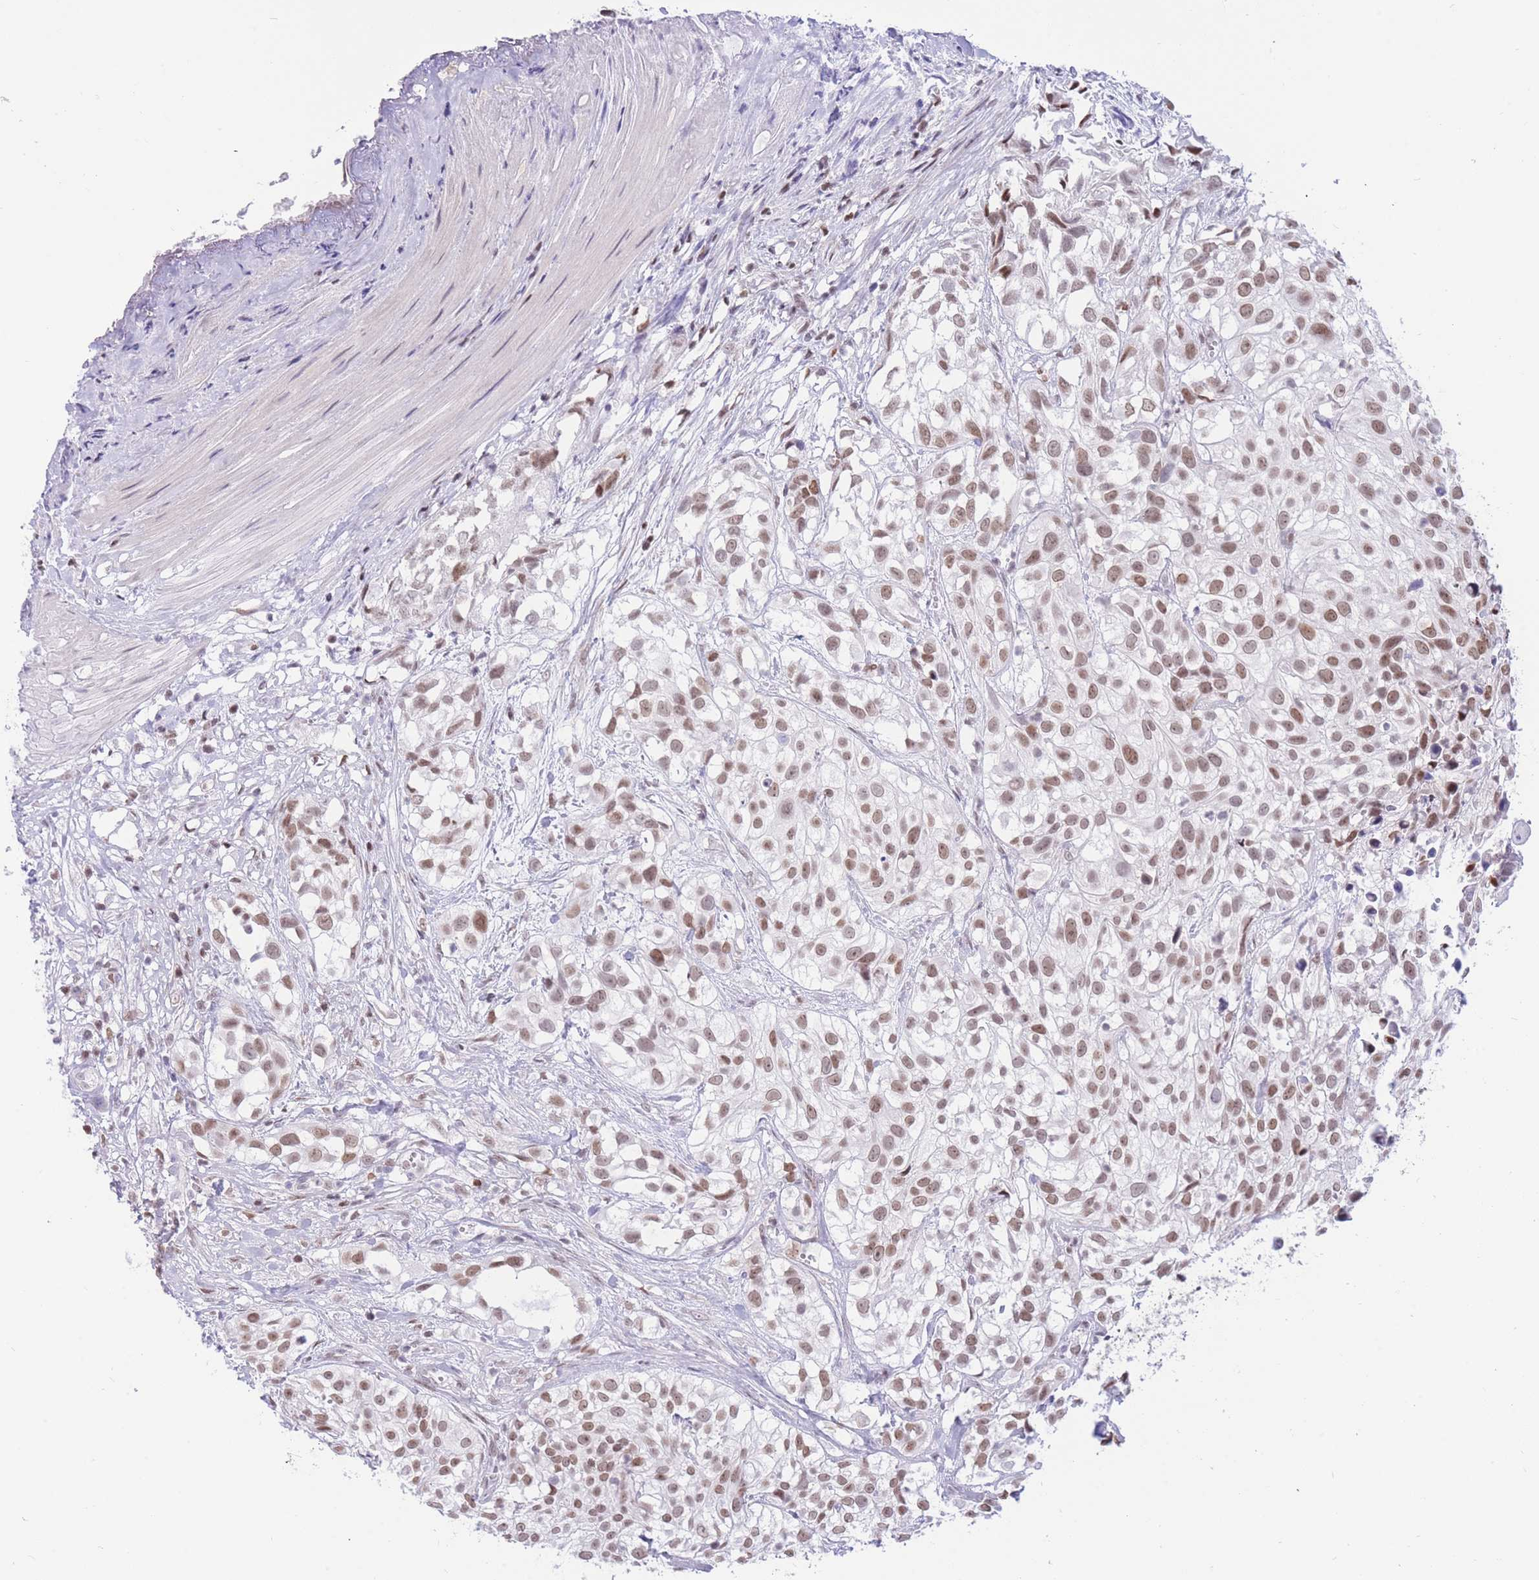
{"staining": {"intensity": "moderate", "quantity": ">75%", "location": "nuclear"}, "tissue": "urothelial cancer", "cell_type": "Tumor cells", "image_type": "cancer", "snomed": [{"axis": "morphology", "description": "Urothelial carcinoma, High grade"}, {"axis": "topography", "description": "Urinary bladder"}], "caption": "Immunohistochemistry image of human urothelial cancer stained for a protein (brown), which demonstrates medium levels of moderate nuclear staining in approximately >75% of tumor cells.", "gene": "HMGN1", "patient": {"sex": "male", "age": 56}}